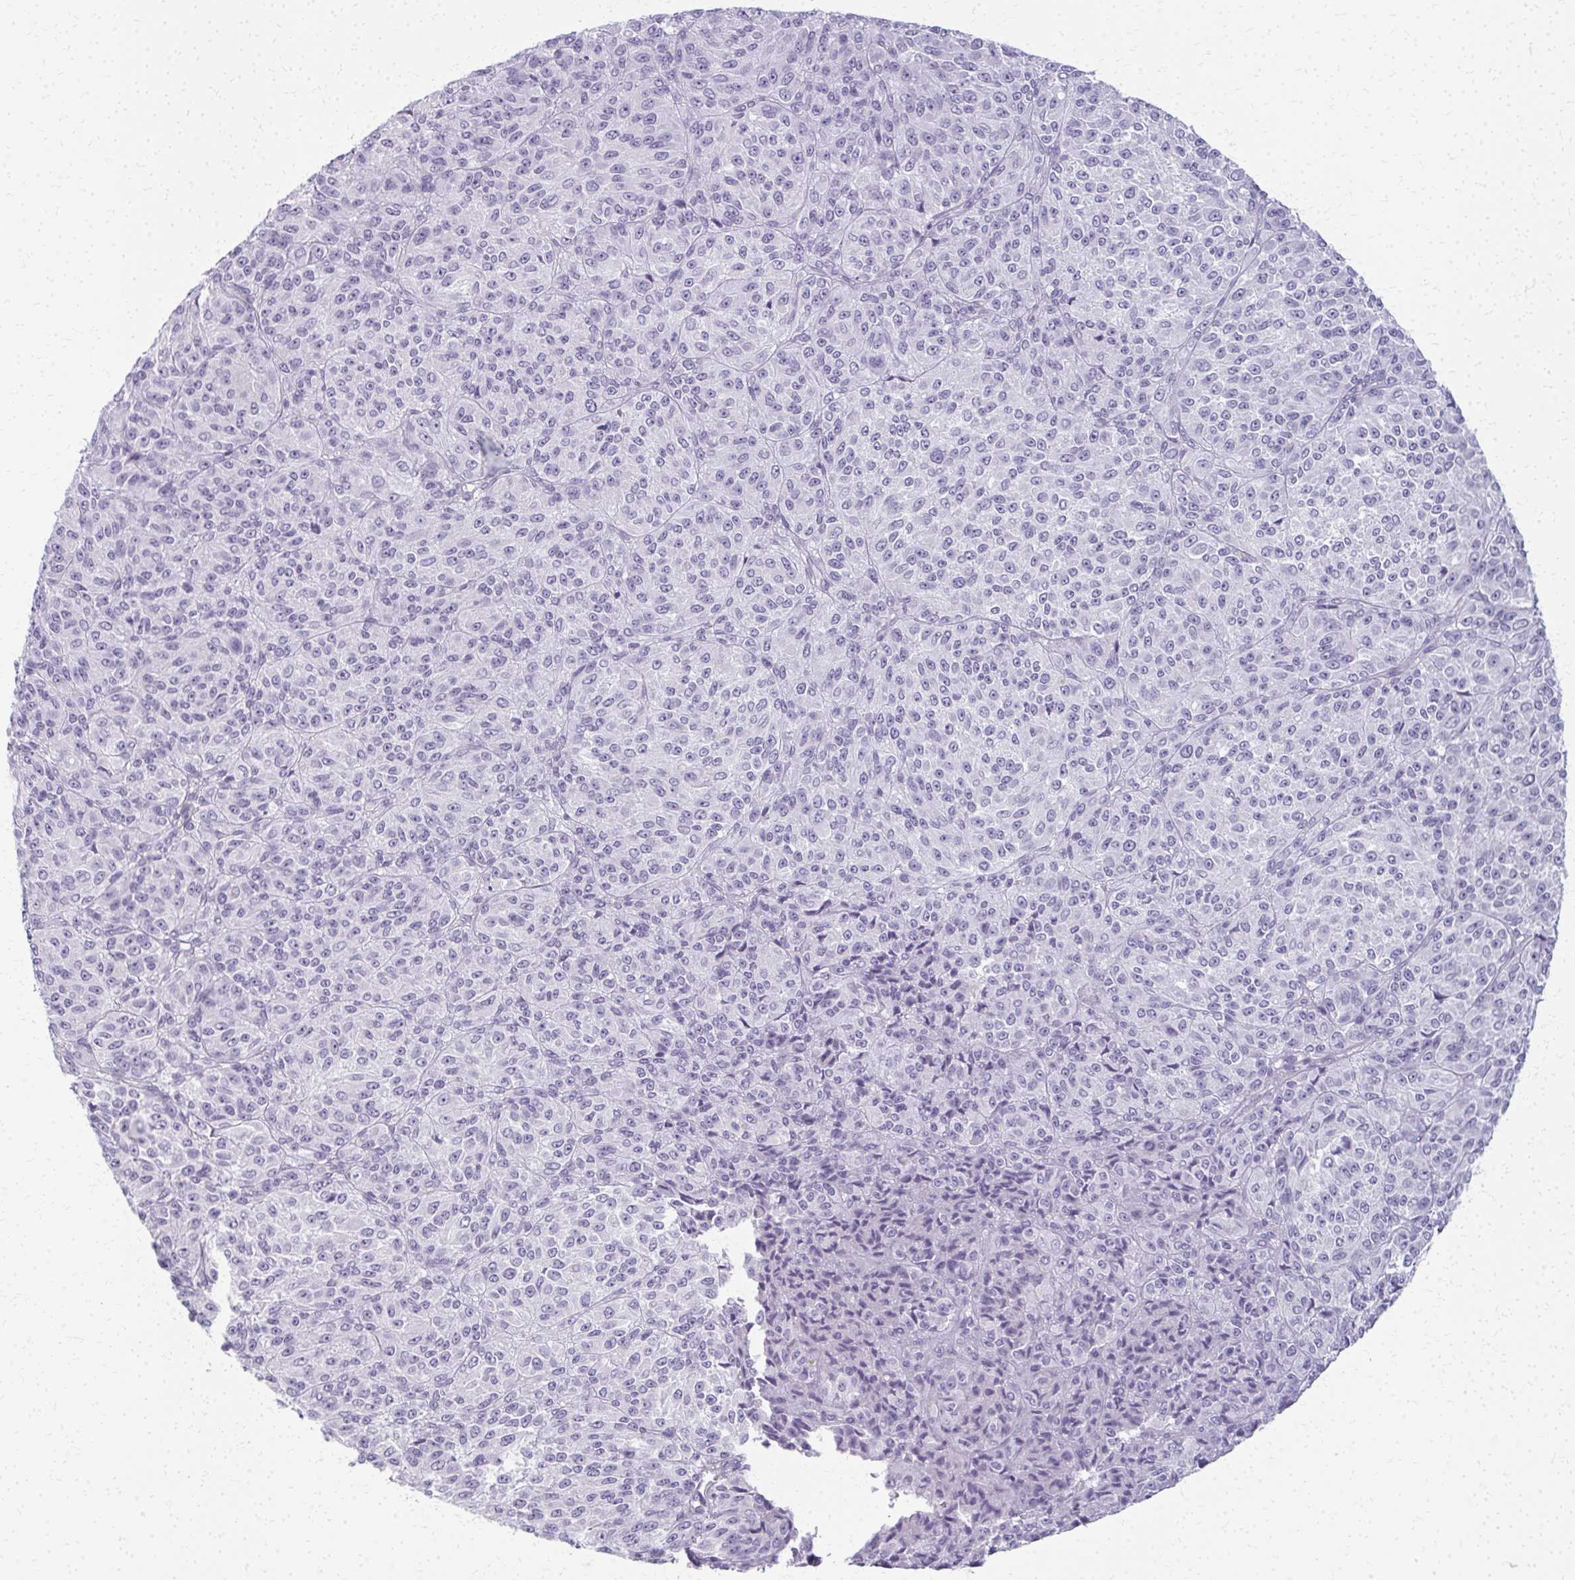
{"staining": {"intensity": "negative", "quantity": "none", "location": "none"}, "tissue": "melanoma", "cell_type": "Tumor cells", "image_type": "cancer", "snomed": [{"axis": "morphology", "description": "Malignant melanoma, Metastatic site"}, {"axis": "topography", "description": "Brain"}], "caption": "Malignant melanoma (metastatic site) was stained to show a protein in brown. There is no significant staining in tumor cells. (Immunohistochemistry, brightfield microscopy, high magnification).", "gene": "CA3", "patient": {"sex": "female", "age": 56}}